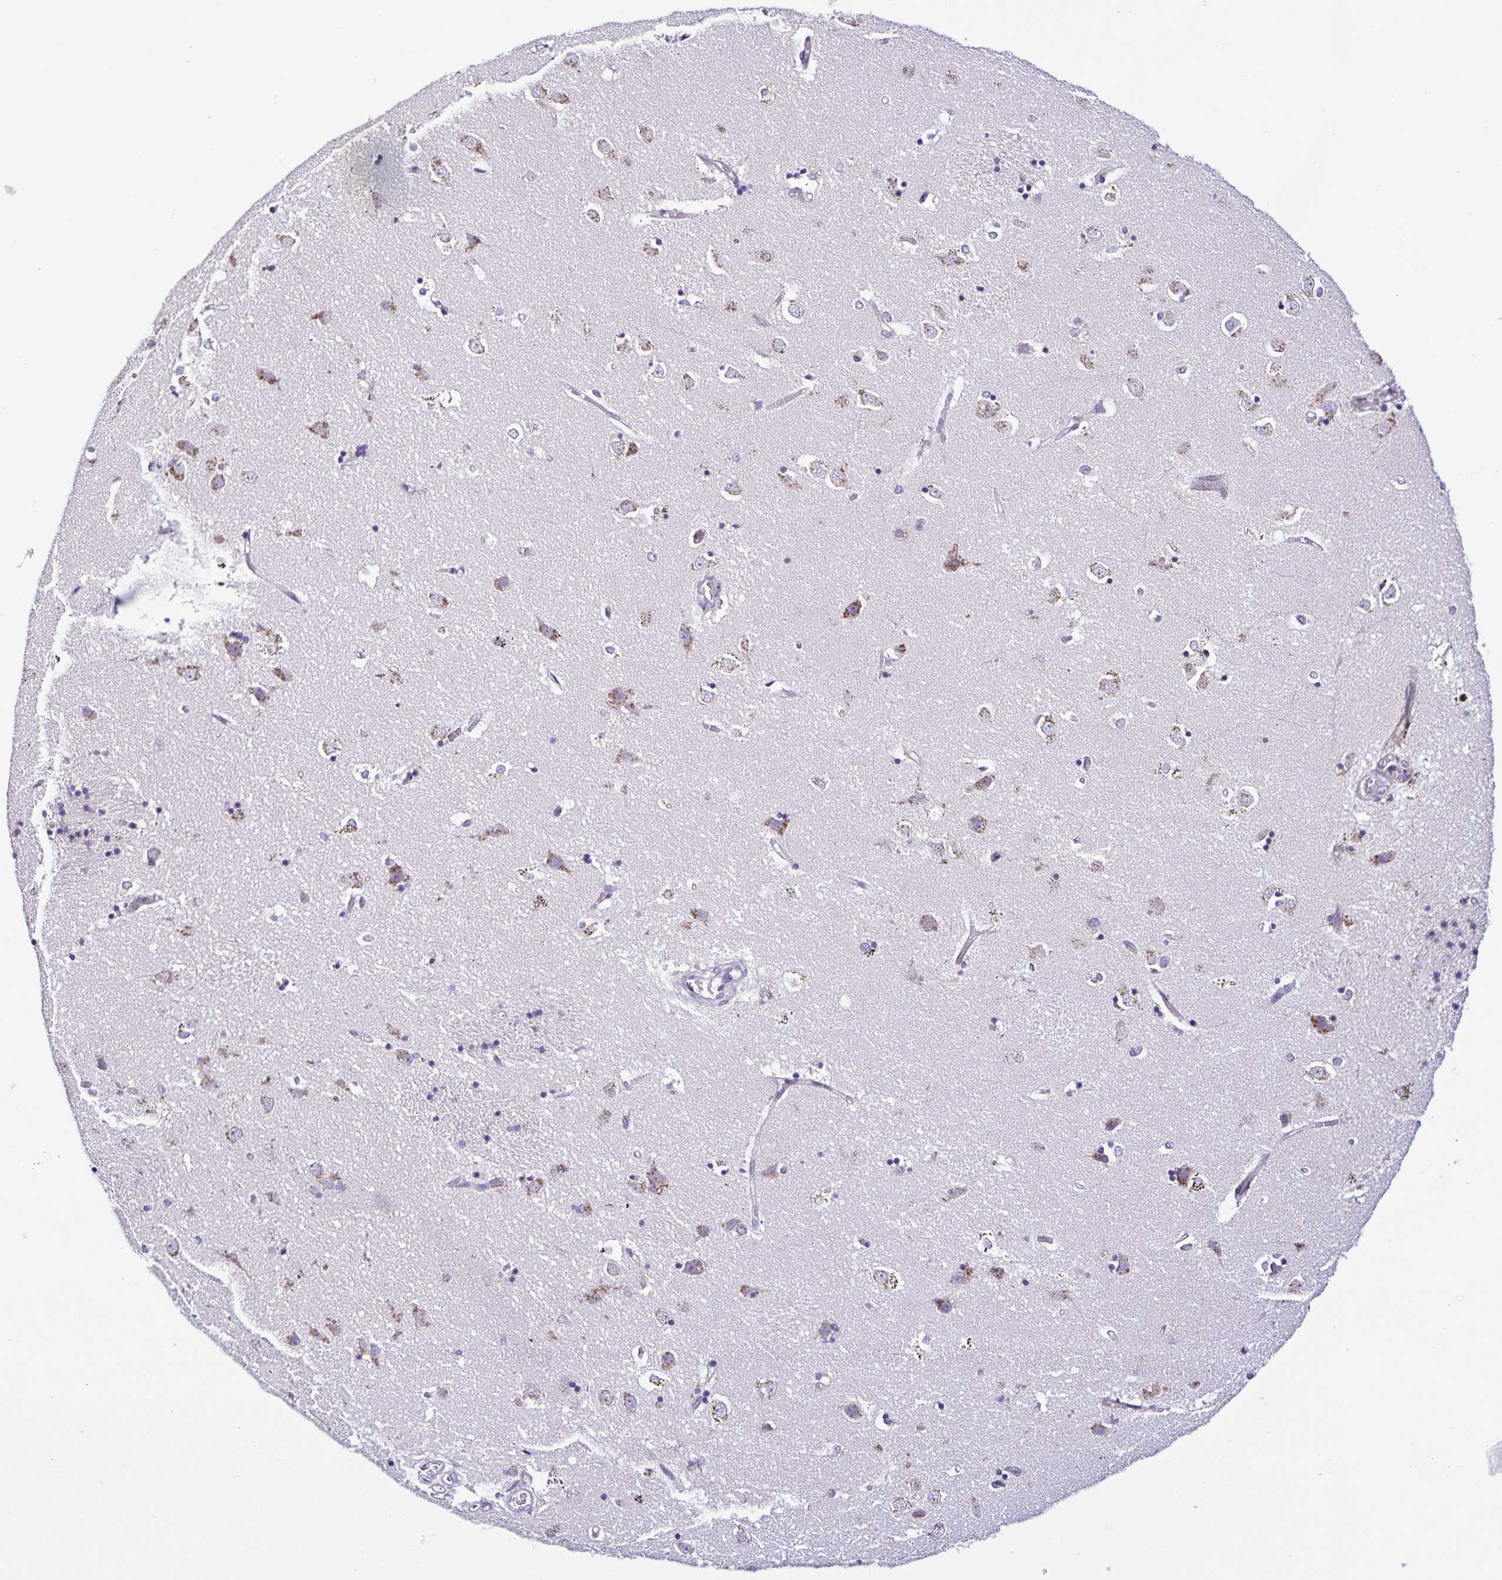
{"staining": {"intensity": "negative", "quantity": "none", "location": "none"}, "tissue": "caudate", "cell_type": "Glial cells", "image_type": "normal", "snomed": [{"axis": "morphology", "description": "Normal tissue, NOS"}, {"axis": "topography", "description": "Lateral ventricle wall"}], "caption": "Glial cells show no significant positivity in benign caudate. The staining is performed using DAB (3,3'-diaminobenzidine) brown chromogen with nuclei counter-stained in using hematoxylin.", "gene": "RNFT2", "patient": {"sex": "male", "age": 54}}